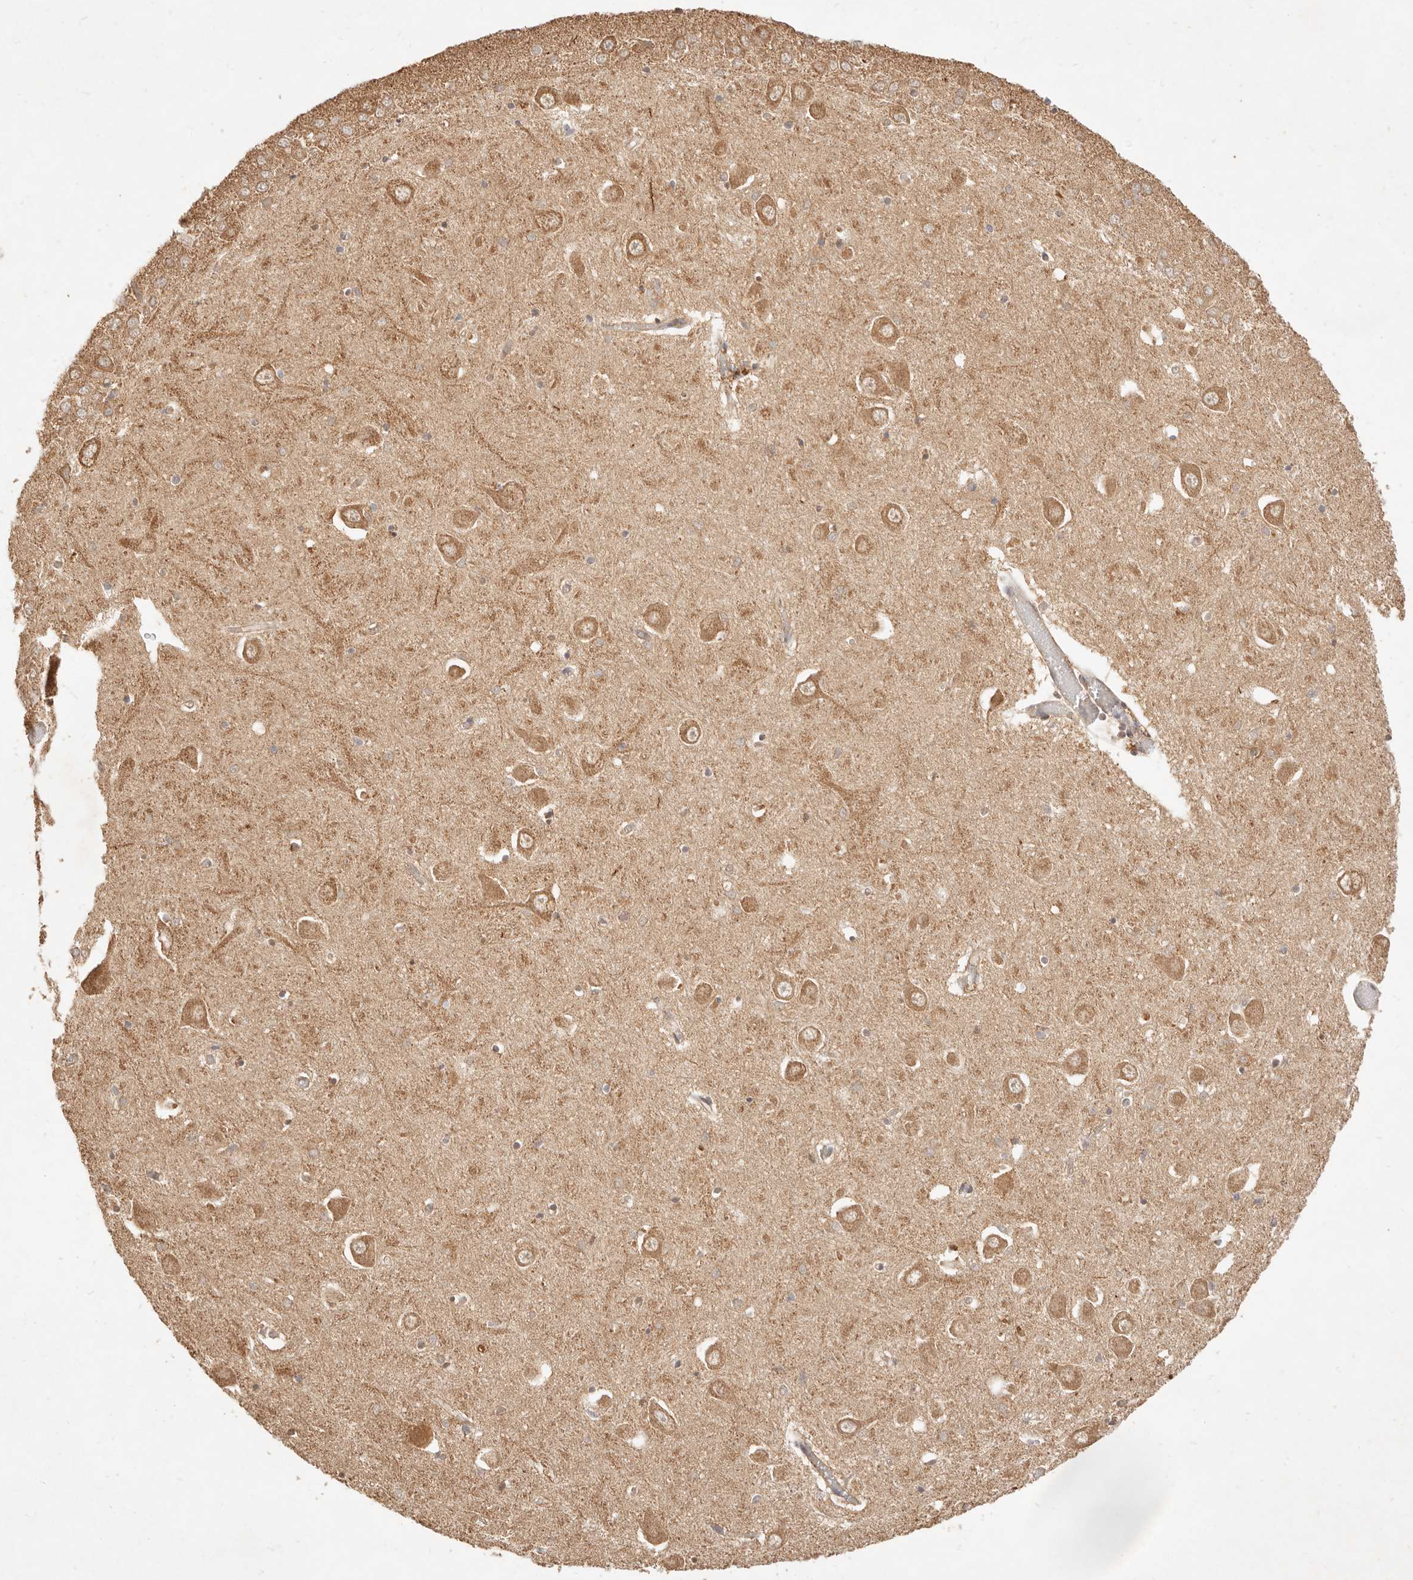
{"staining": {"intensity": "moderate", "quantity": "<25%", "location": "cytoplasmic/membranous"}, "tissue": "hippocampus", "cell_type": "Glial cells", "image_type": "normal", "snomed": [{"axis": "morphology", "description": "Normal tissue, NOS"}, {"axis": "topography", "description": "Hippocampus"}], "caption": "Hippocampus stained with a brown dye displays moderate cytoplasmic/membranous positive staining in about <25% of glial cells.", "gene": "CPLANE2", "patient": {"sex": "male", "age": 70}}